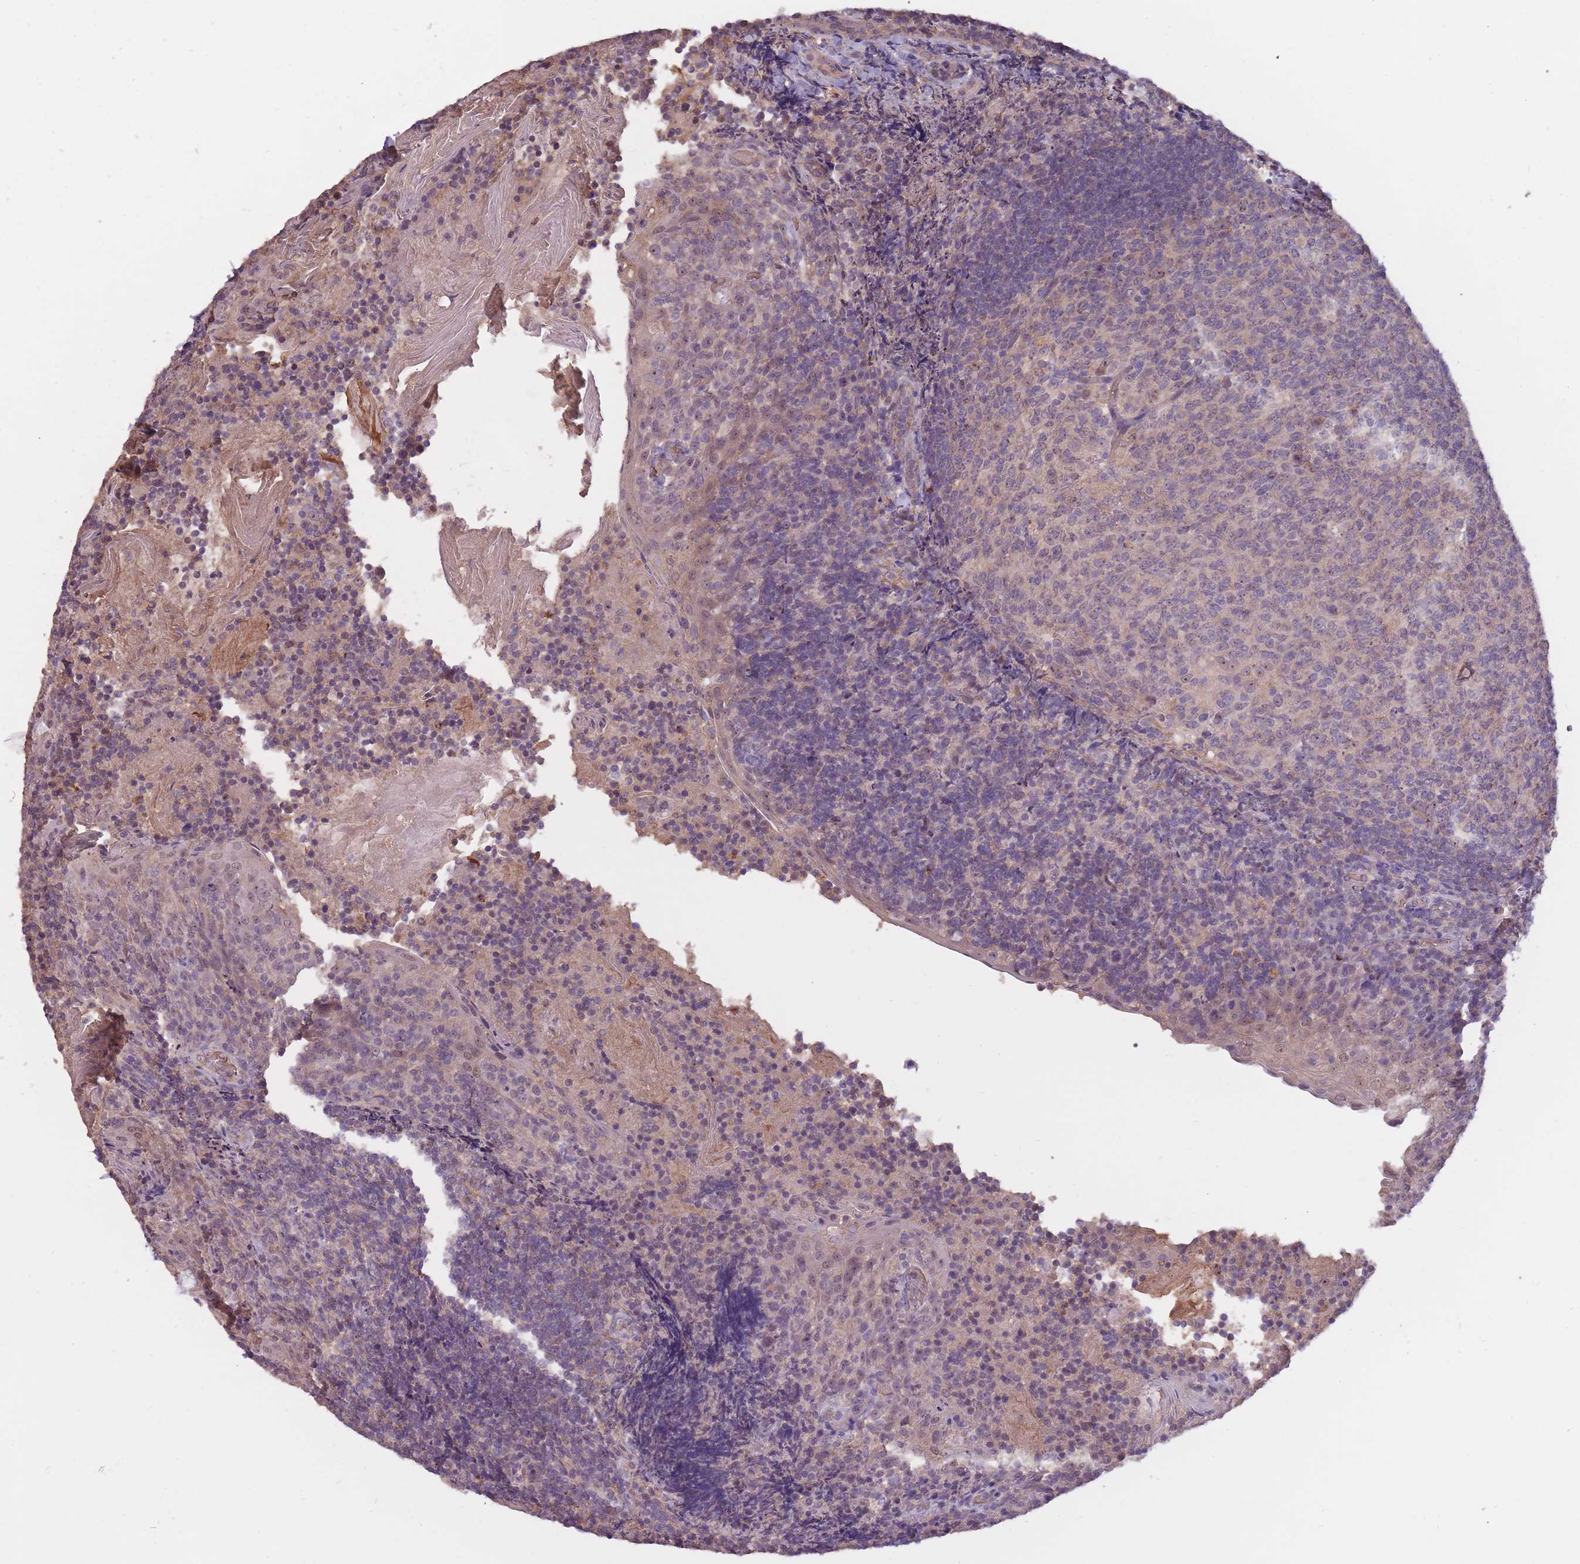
{"staining": {"intensity": "weak", "quantity": "<25%", "location": "cytoplasmic/membranous"}, "tissue": "tonsil", "cell_type": "Germinal center cells", "image_type": "normal", "snomed": [{"axis": "morphology", "description": "Normal tissue, NOS"}, {"axis": "topography", "description": "Tonsil"}], "caption": "This is a image of immunohistochemistry (IHC) staining of benign tonsil, which shows no expression in germinal center cells. Nuclei are stained in blue.", "gene": "KIAA1755", "patient": {"sex": "female", "age": 10}}